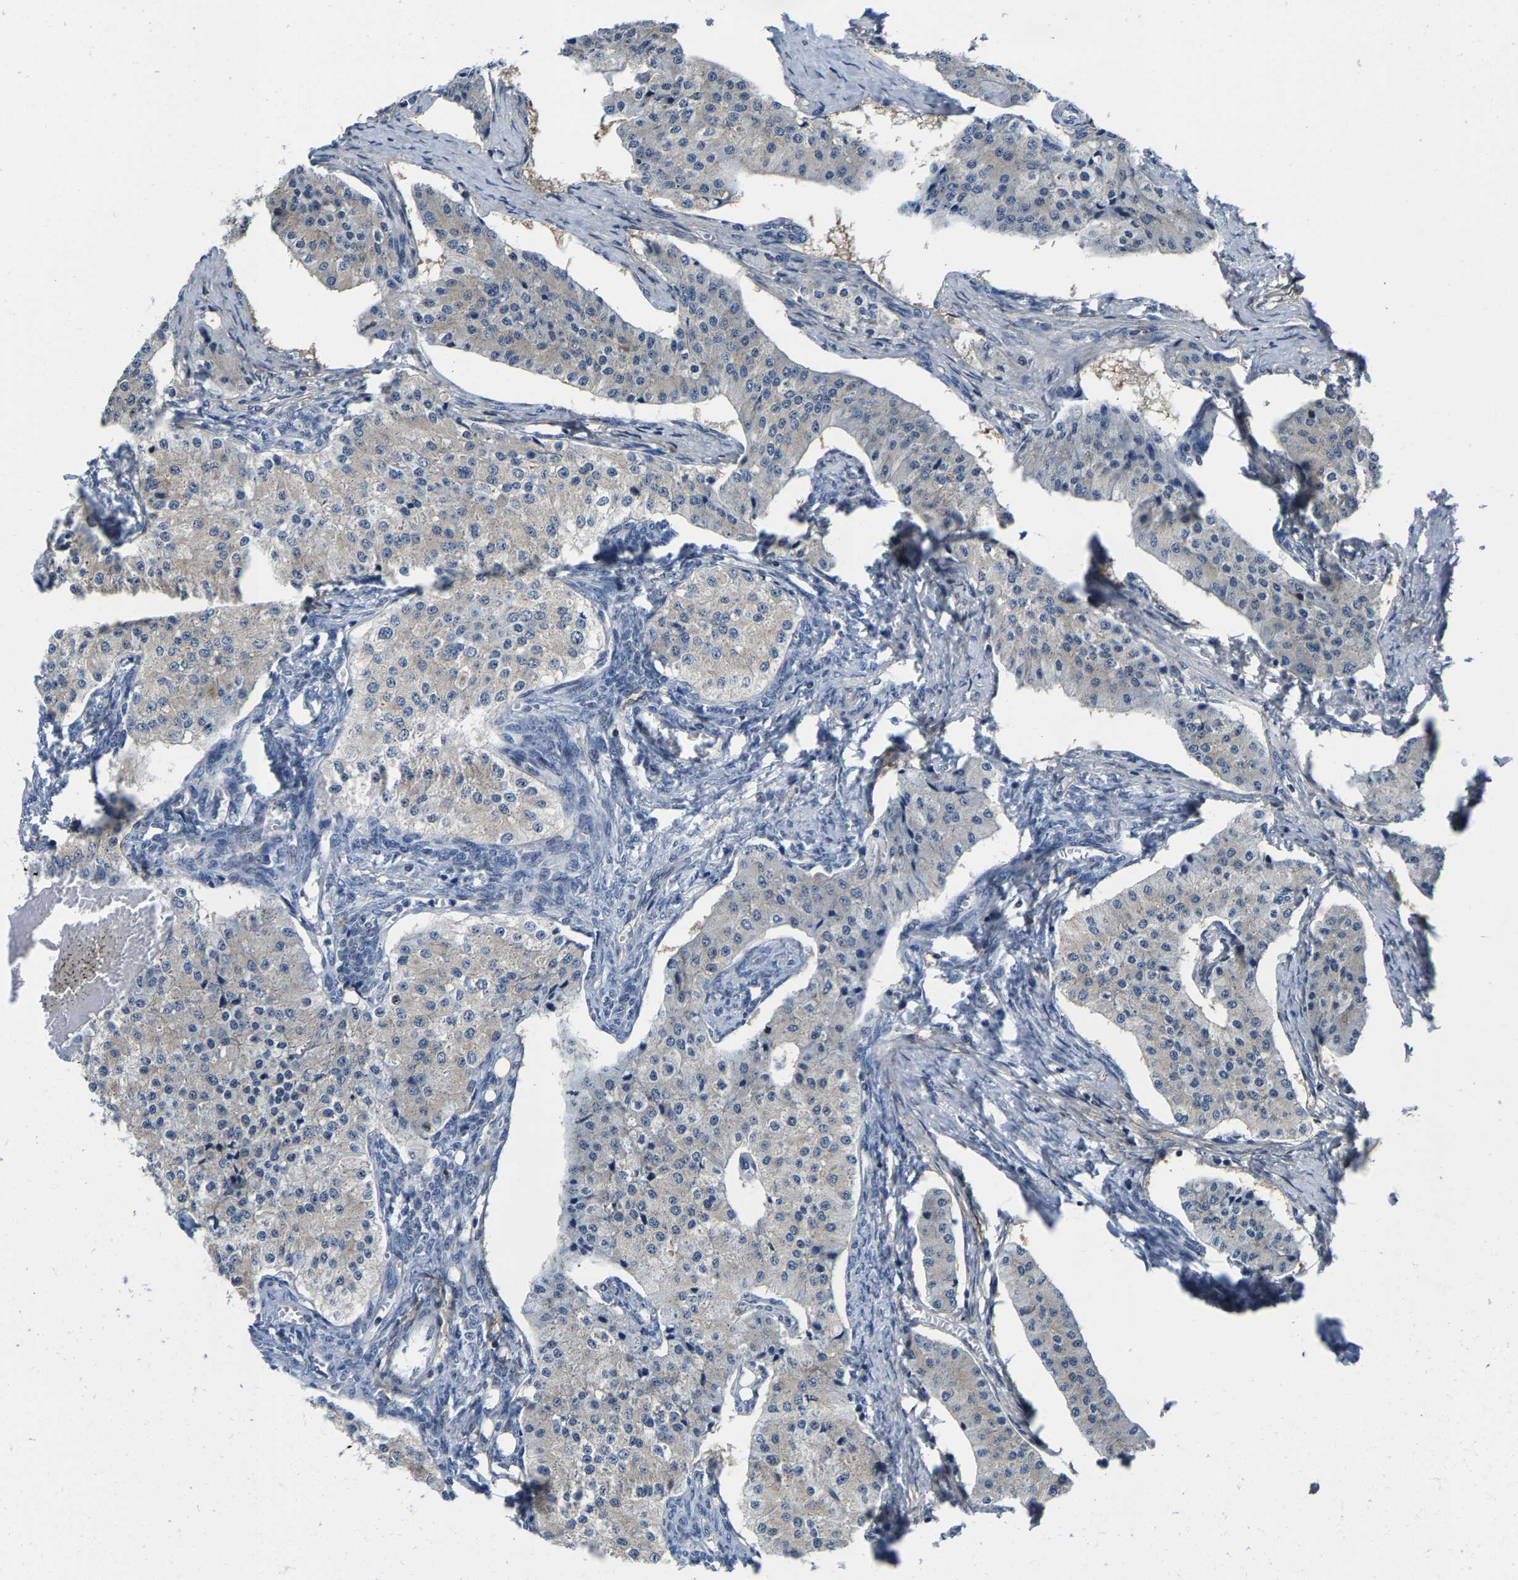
{"staining": {"intensity": "negative", "quantity": "none", "location": "none"}, "tissue": "carcinoid", "cell_type": "Tumor cells", "image_type": "cancer", "snomed": [{"axis": "morphology", "description": "Carcinoid, malignant, NOS"}, {"axis": "topography", "description": "Colon"}], "caption": "Micrograph shows no protein positivity in tumor cells of carcinoid (malignant) tissue.", "gene": "GTPBP10", "patient": {"sex": "female", "age": 52}}